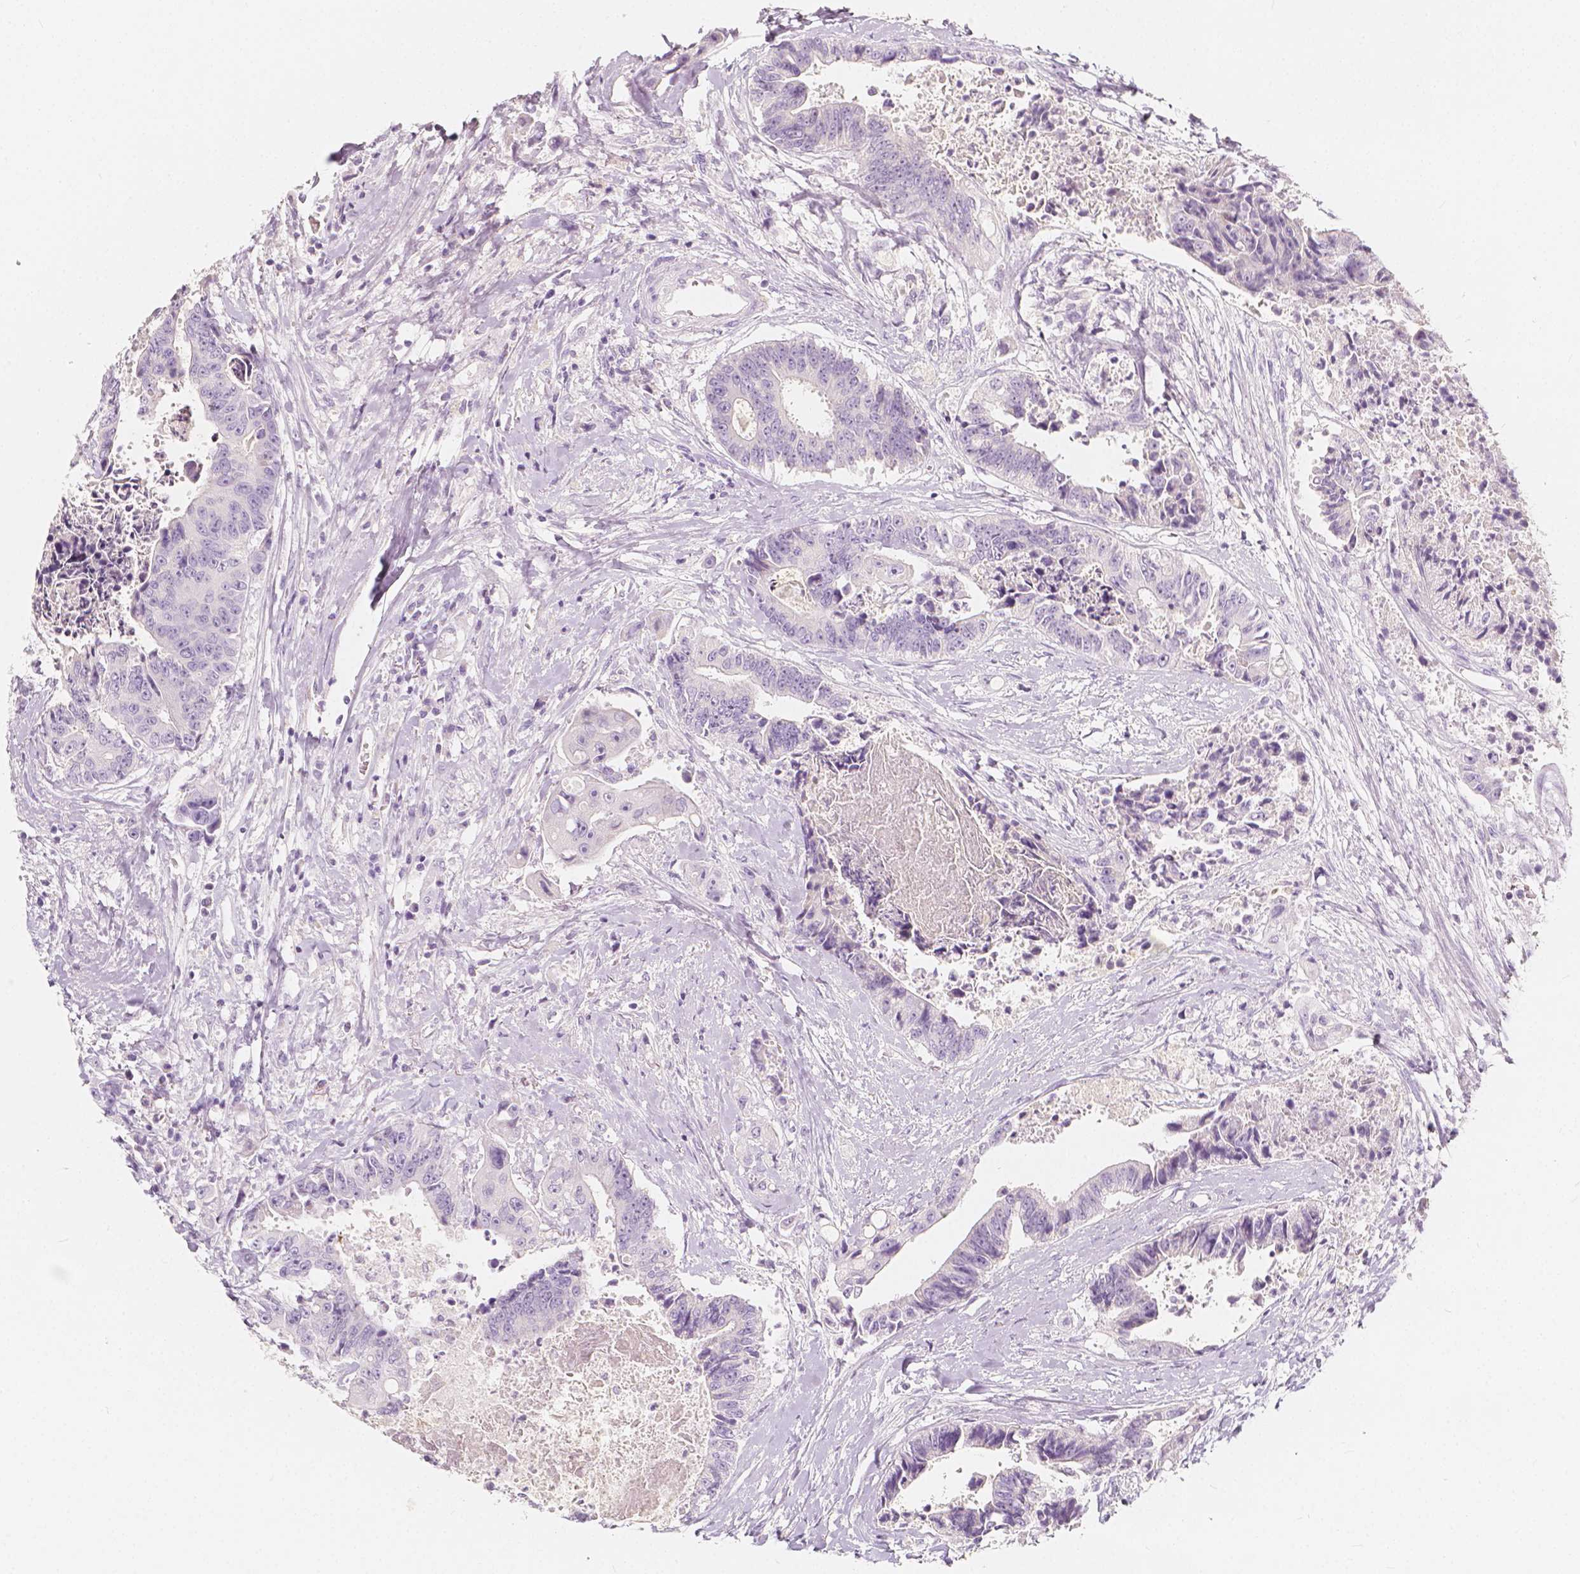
{"staining": {"intensity": "negative", "quantity": "none", "location": "none"}, "tissue": "colorectal cancer", "cell_type": "Tumor cells", "image_type": "cancer", "snomed": [{"axis": "morphology", "description": "Adenocarcinoma, NOS"}, {"axis": "topography", "description": "Rectum"}], "caption": "Human adenocarcinoma (colorectal) stained for a protein using immunohistochemistry (IHC) displays no staining in tumor cells.", "gene": "RBFOX1", "patient": {"sex": "male", "age": 54}}